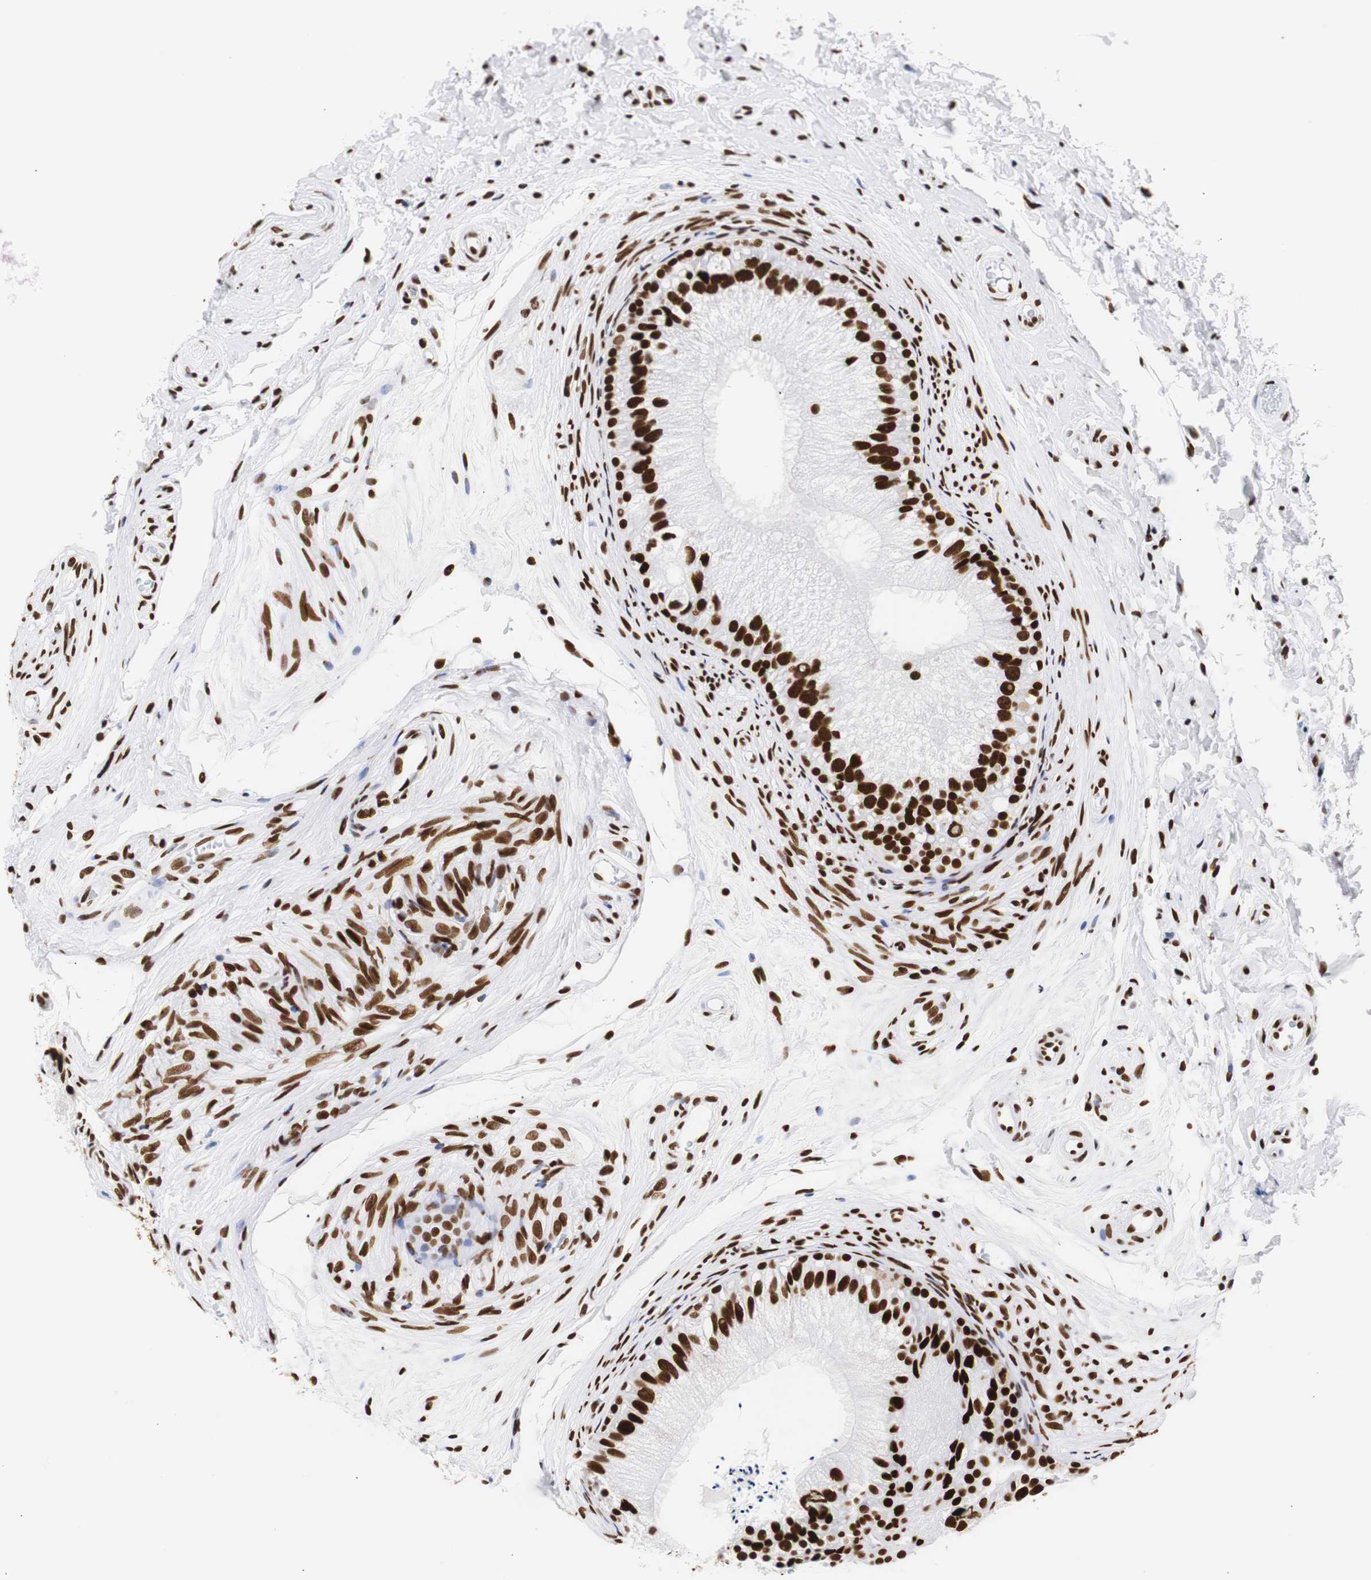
{"staining": {"intensity": "strong", "quantity": ">75%", "location": "nuclear"}, "tissue": "epididymis", "cell_type": "Glandular cells", "image_type": "normal", "snomed": [{"axis": "morphology", "description": "Normal tissue, NOS"}, {"axis": "topography", "description": "Epididymis"}], "caption": "Human epididymis stained with a brown dye demonstrates strong nuclear positive positivity in about >75% of glandular cells.", "gene": "HNRNPH2", "patient": {"sex": "male", "age": 56}}